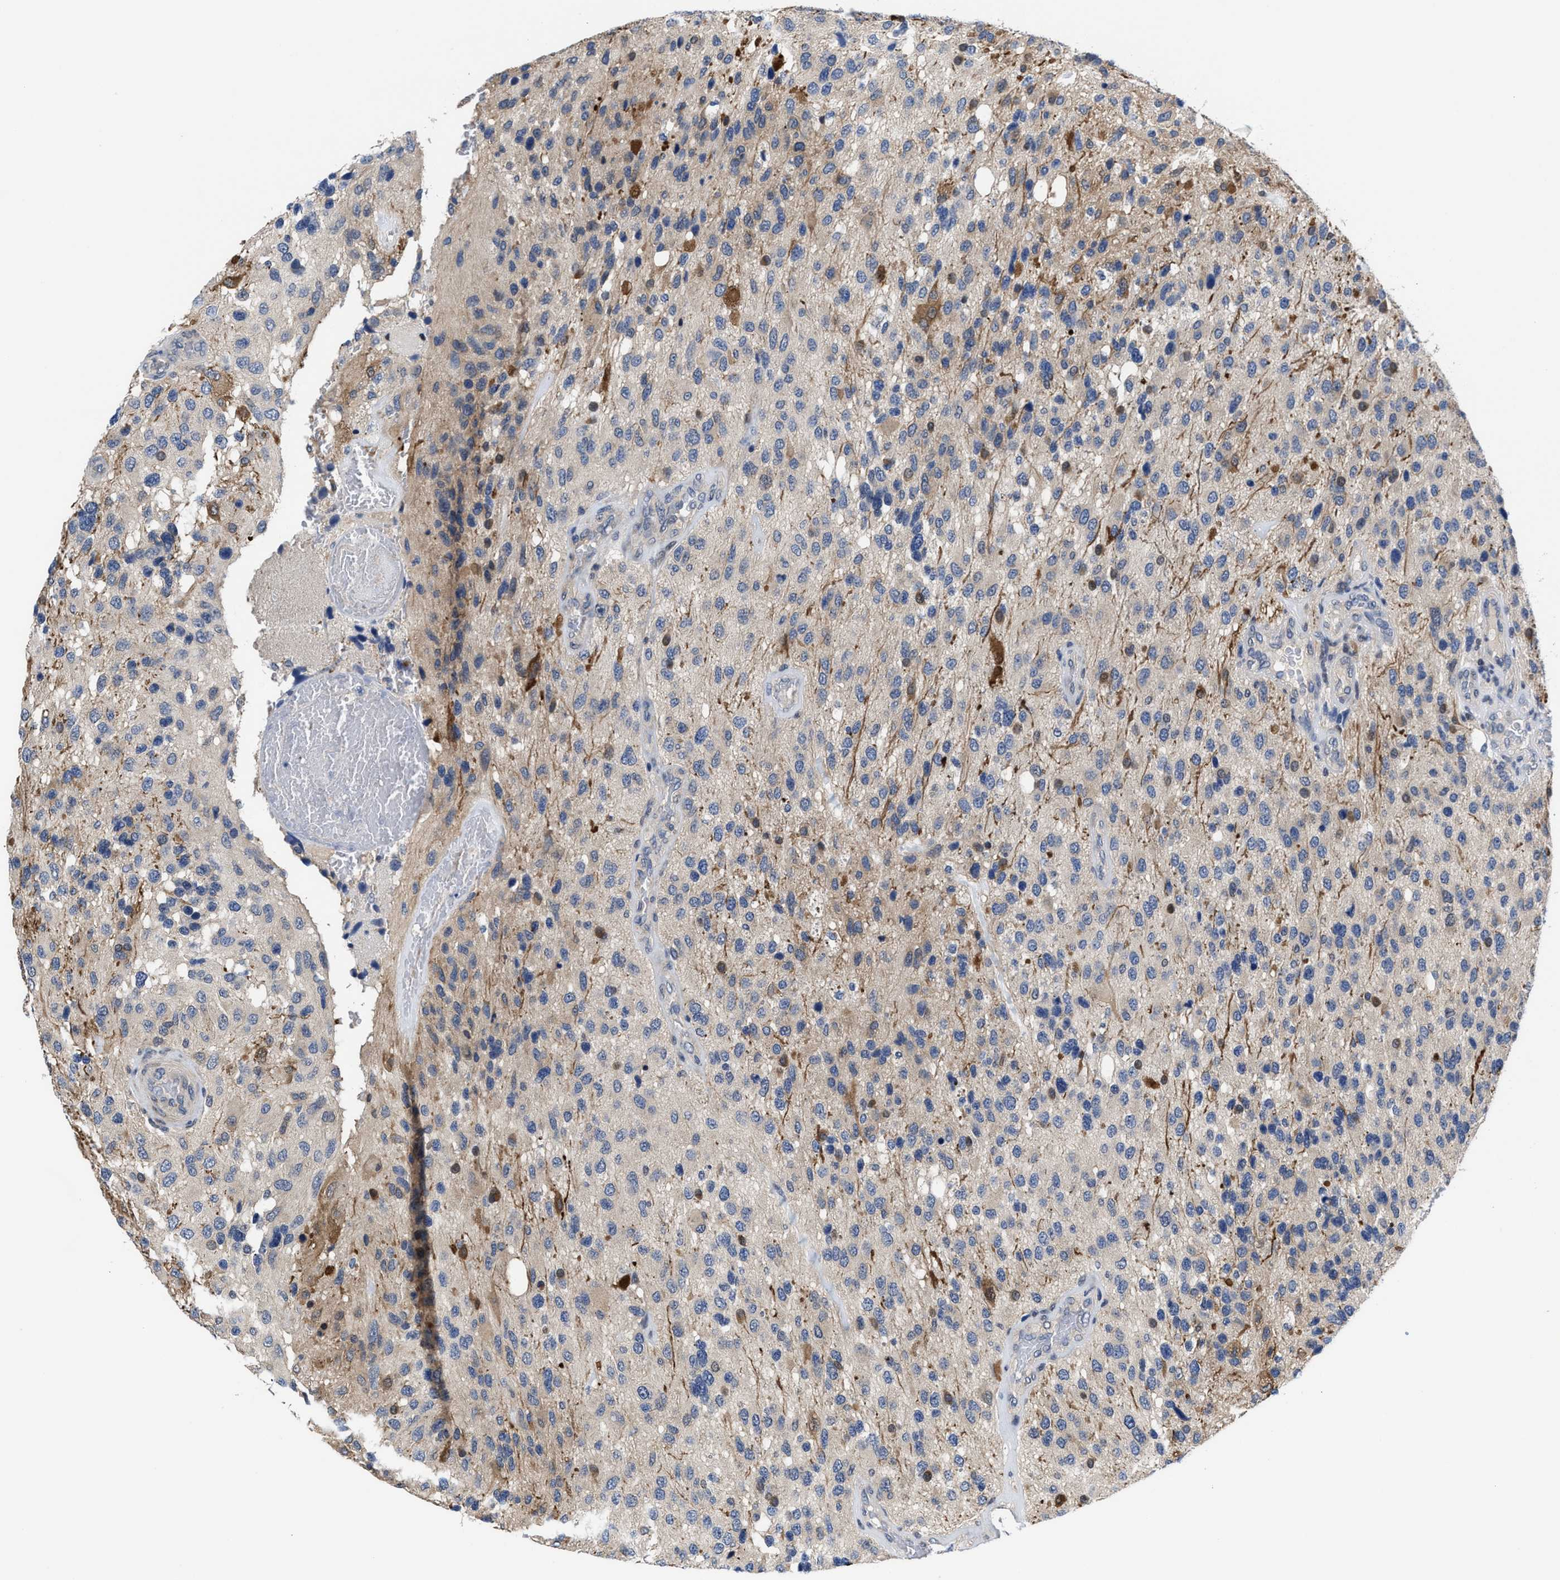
{"staining": {"intensity": "moderate", "quantity": "<25%", "location": "cytoplasmic/membranous"}, "tissue": "glioma", "cell_type": "Tumor cells", "image_type": "cancer", "snomed": [{"axis": "morphology", "description": "Glioma, malignant, High grade"}, {"axis": "topography", "description": "Brain"}], "caption": "Protein expression analysis of human glioma reveals moderate cytoplasmic/membranous staining in about <25% of tumor cells.", "gene": "KIF12", "patient": {"sex": "female", "age": 58}}